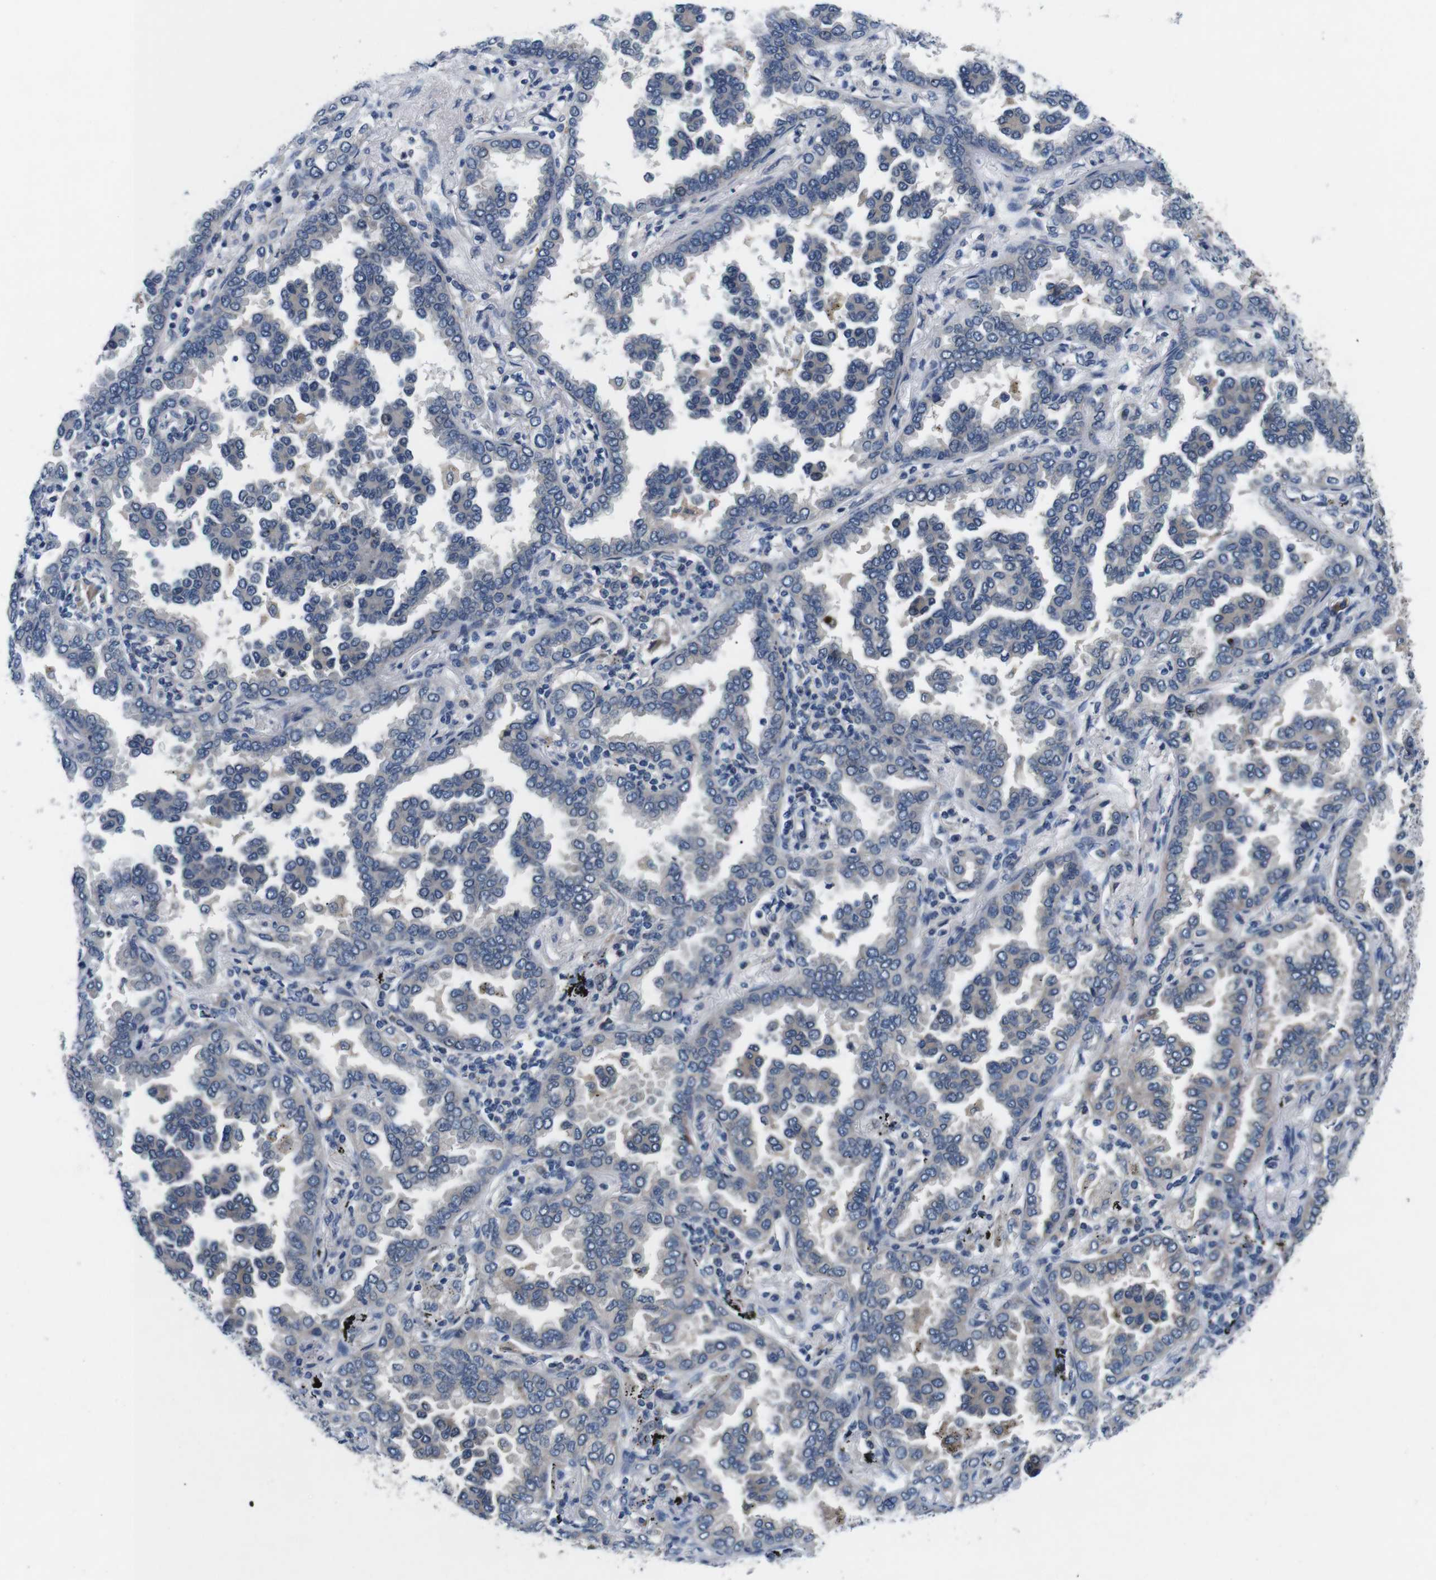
{"staining": {"intensity": "moderate", "quantity": "<25%", "location": "cytoplasmic/membranous"}, "tissue": "lung cancer", "cell_type": "Tumor cells", "image_type": "cancer", "snomed": [{"axis": "morphology", "description": "Normal tissue, NOS"}, {"axis": "morphology", "description": "Adenocarcinoma, NOS"}, {"axis": "topography", "description": "Lung"}], "caption": "About <25% of tumor cells in human lung cancer reveal moderate cytoplasmic/membranous protein positivity as visualized by brown immunohistochemical staining.", "gene": "JAK1", "patient": {"sex": "male", "age": 59}}